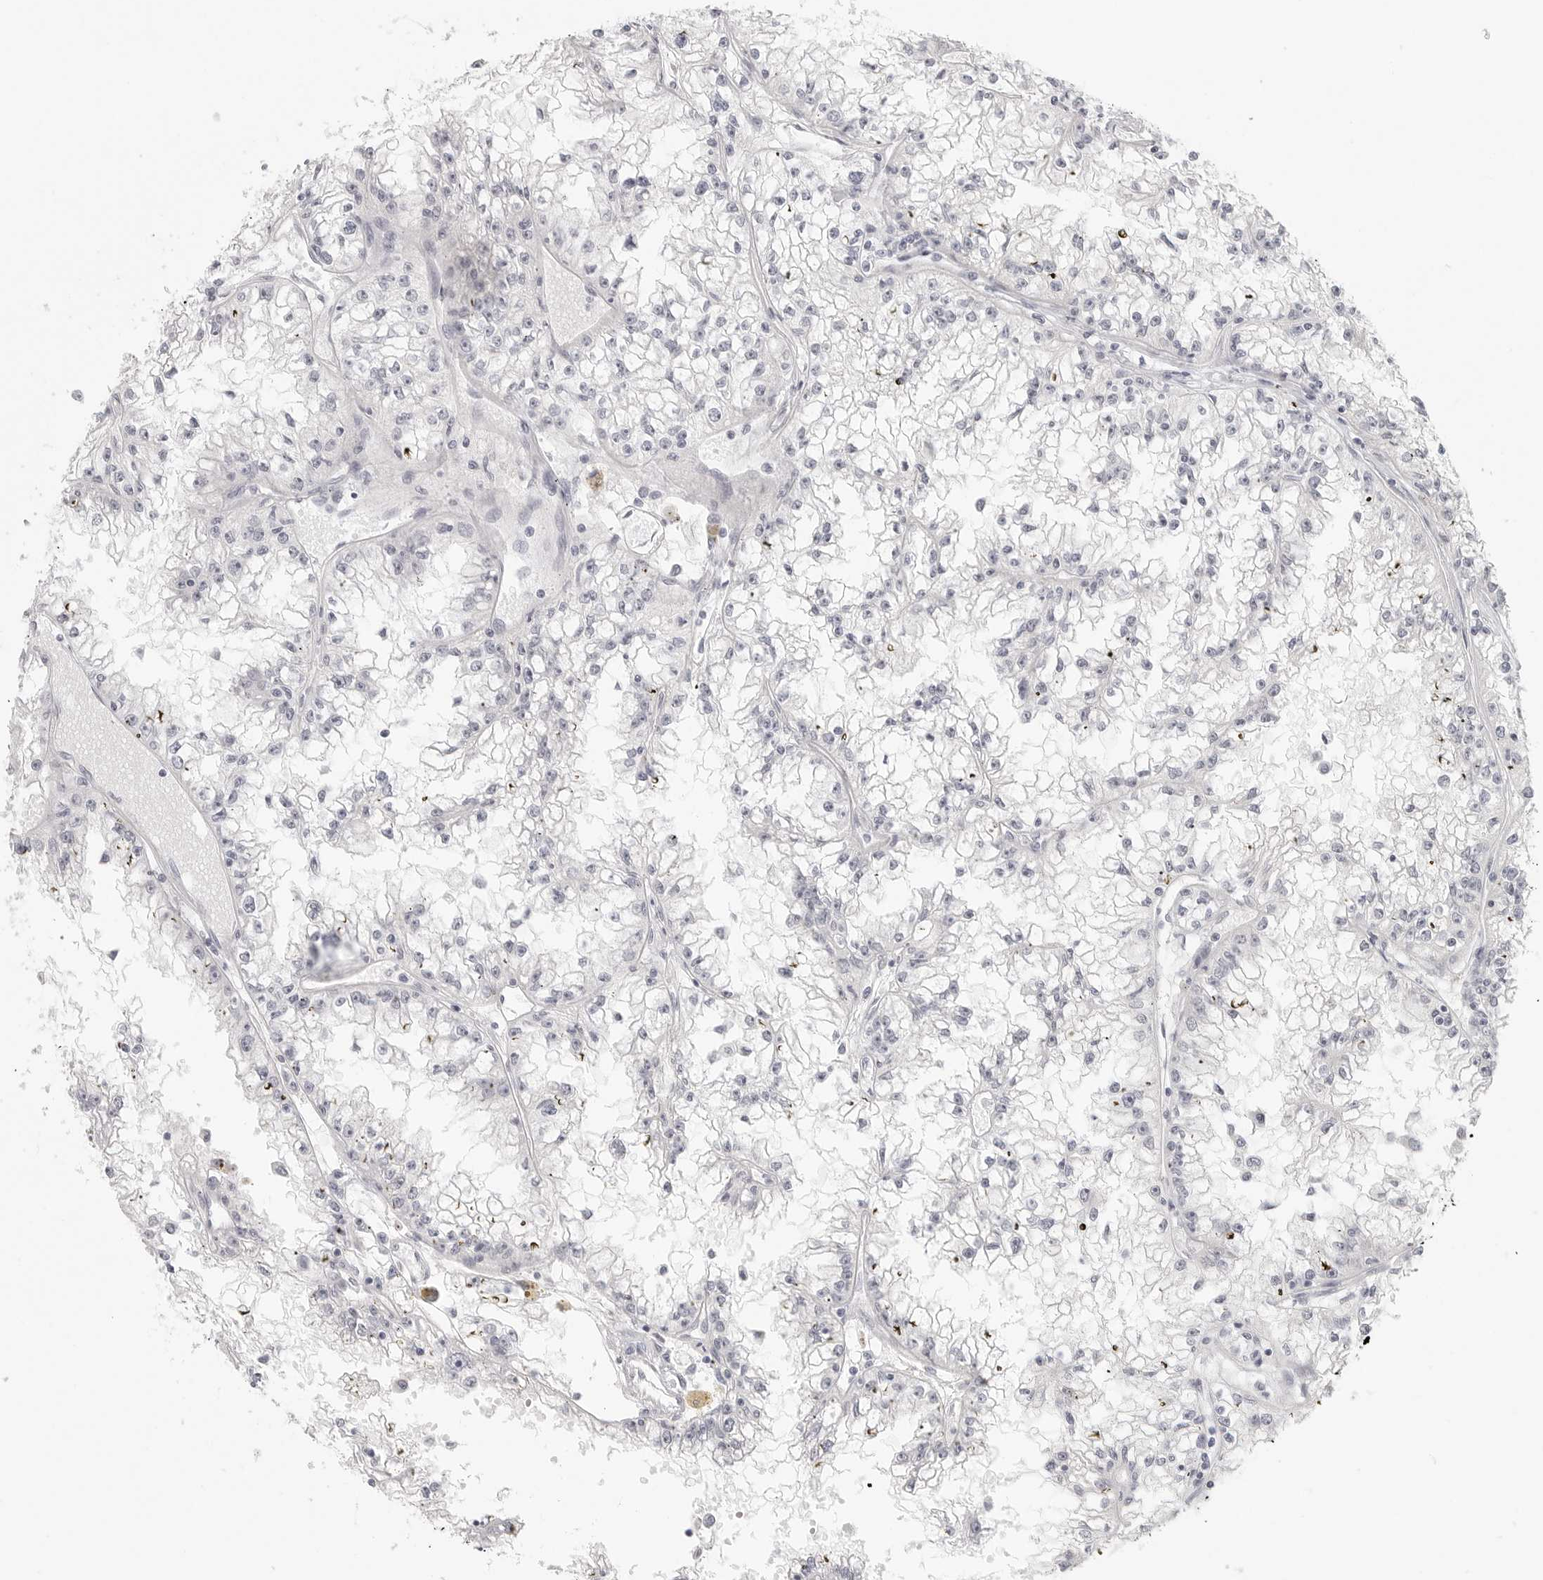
{"staining": {"intensity": "negative", "quantity": "none", "location": "none"}, "tissue": "renal cancer", "cell_type": "Tumor cells", "image_type": "cancer", "snomed": [{"axis": "morphology", "description": "Adenocarcinoma, NOS"}, {"axis": "topography", "description": "Kidney"}], "caption": "Human renal cancer stained for a protein using IHC demonstrates no staining in tumor cells.", "gene": "KLK11", "patient": {"sex": "male", "age": 56}}